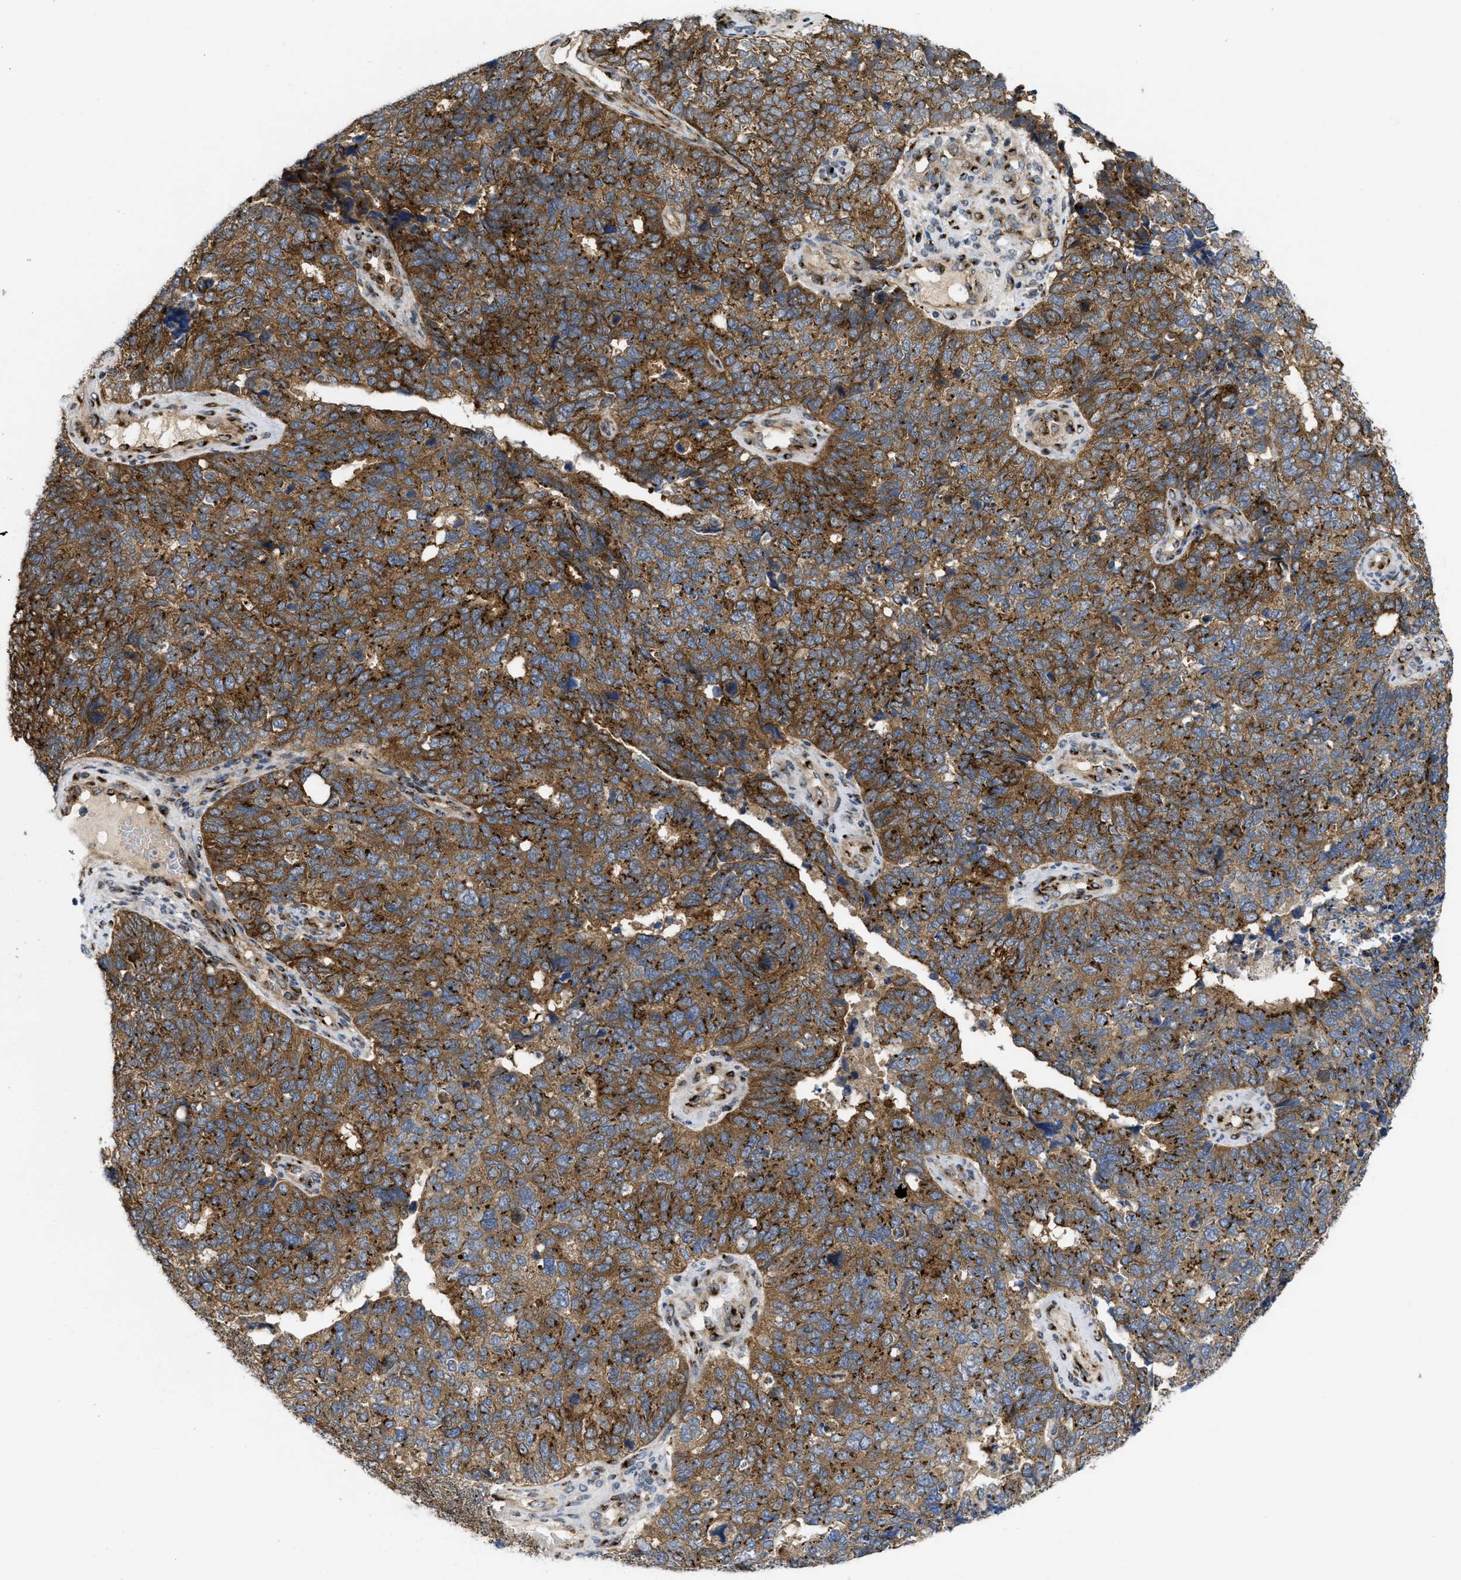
{"staining": {"intensity": "strong", "quantity": ">75%", "location": "cytoplasmic/membranous"}, "tissue": "cervical cancer", "cell_type": "Tumor cells", "image_type": "cancer", "snomed": [{"axis": "morphology", "description": "Squamous cell carcinoma, NOS"}, {"axis": "topography", "description": "Cervix"}], "caption": "The immunohistochemical stain highlights strong cytoplasmic/membranous positivity in tumor cells of cervical cancer tissue.", "gene": "ZNF70", "patient": {"sex": "female", "age": 63}}